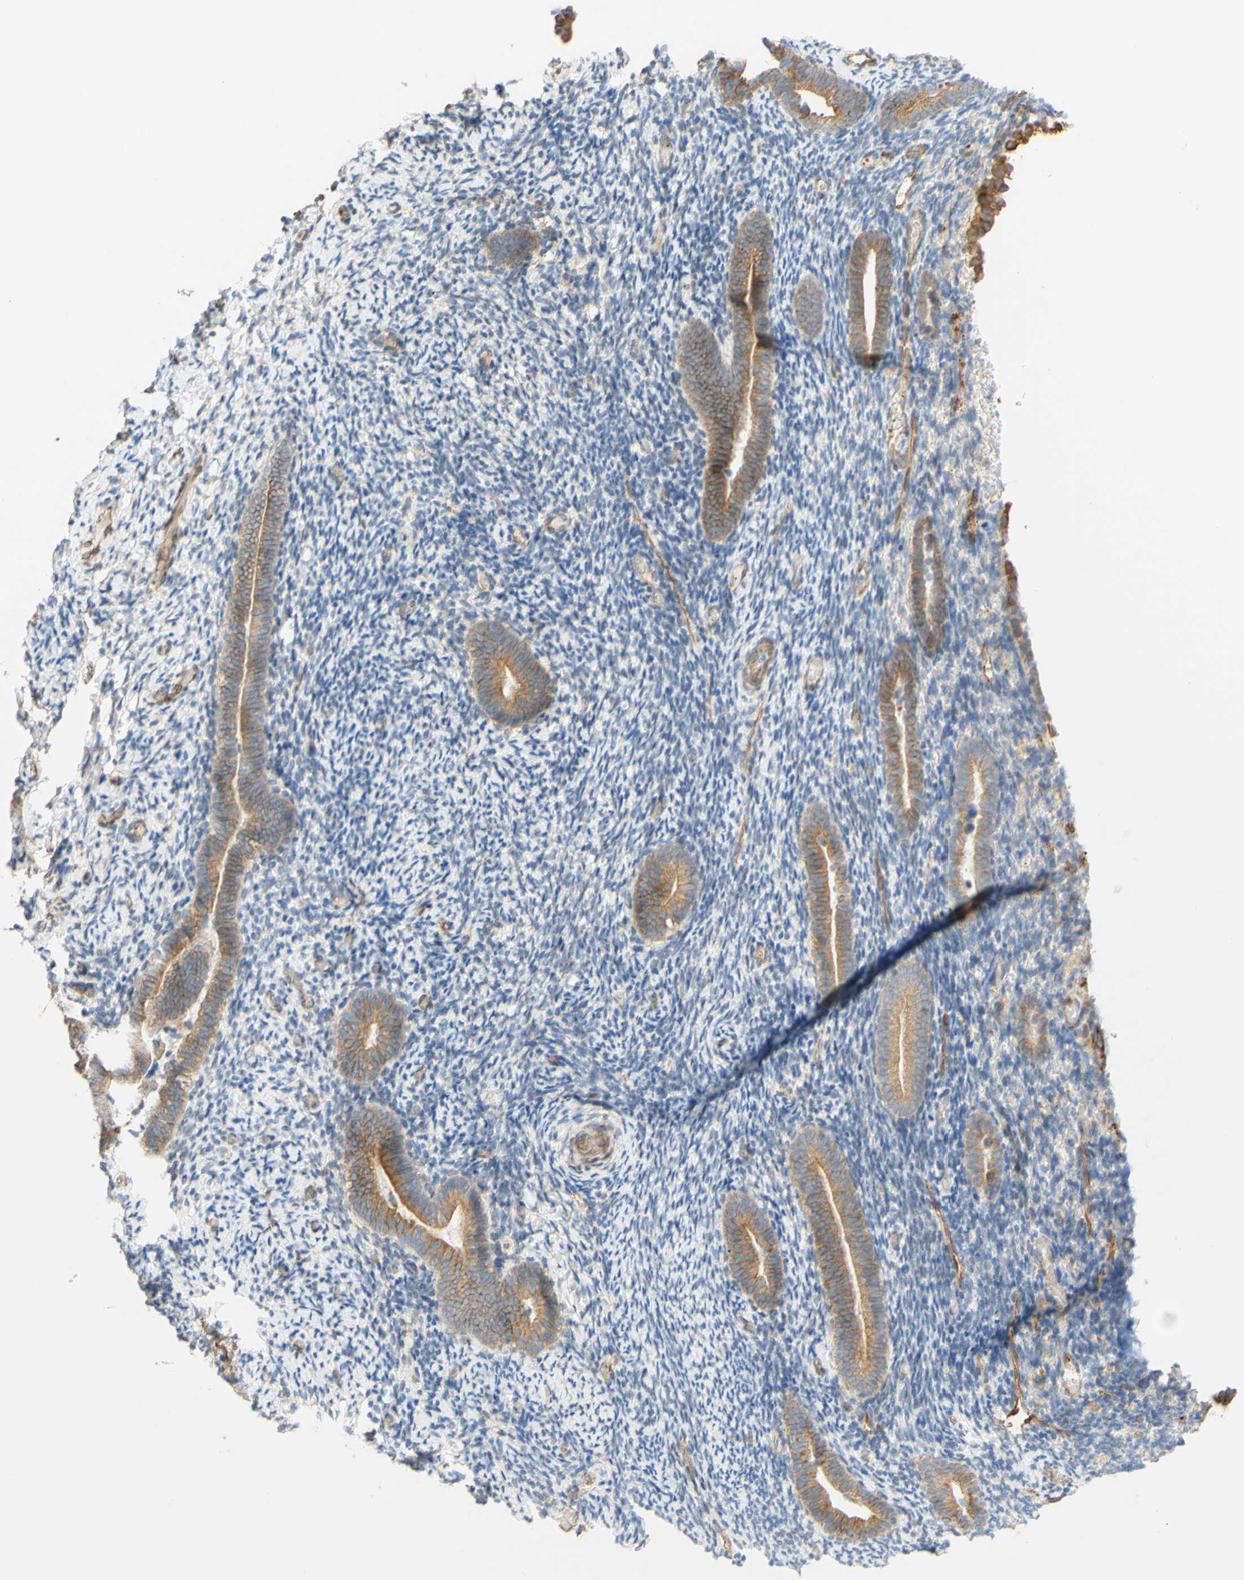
{"staining": {"intensity": "negative", "quantity": "none", "location": "none"}, "tissue": "endometrium", "cell_type": "Cells in endometrial stroma", "image_type": "normal", "snomed": [{"axis": "morphology", "description": "Normal tissue, NOS"}, {"axis": "topography", "description": "Endometrium"}], "caption": "Image shows no significant protein positivity in cells in endometrial stroma of benign endometrium.", "gene": "ENDOD1", "patient": {"sex": "female", "age": 51}}